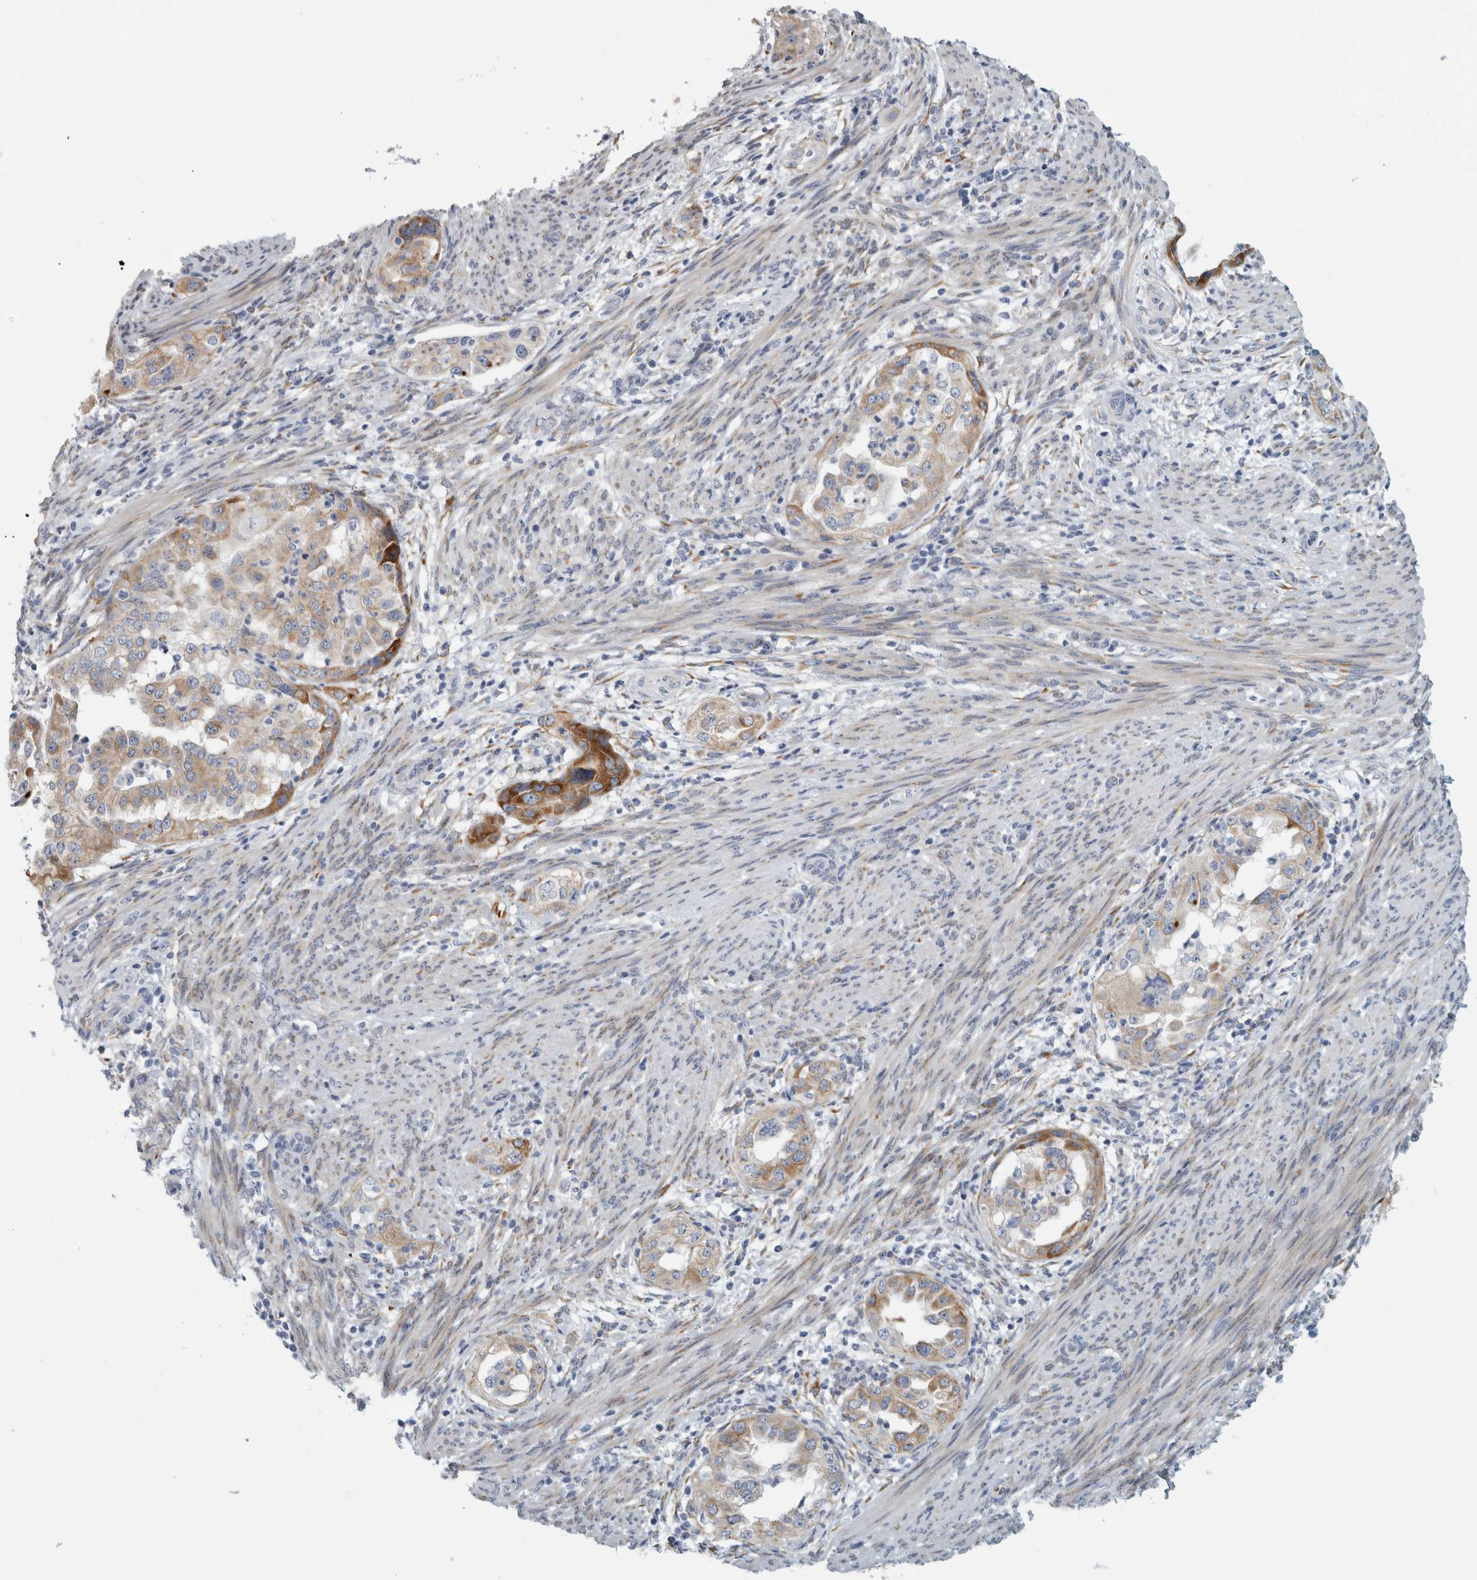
{"staining": {"intensity": "strong", "quantity": "25%-75%", "location": "cytoplasmic/membranous"}, "tissue": "endometrial cancer", "cell_type": "Tumor cells", "image_type": "cancer", "snomed": [{"axis": "morphology", "description": "Adenocarcinoma, NOS"}, {"axis": "topography", "description": "Endometrium"}], "caption": "Protein positivity by immunohistochemistry displays strong cytoplasmic/membranous expression in about 25%-75% of tumor cells in endometrial adenocarcinoma. (Brightfield microscopy of DAB IHC at high magnification).", "gene": "B3GNT3", "patient": {"sex": "female", "age": 85}}